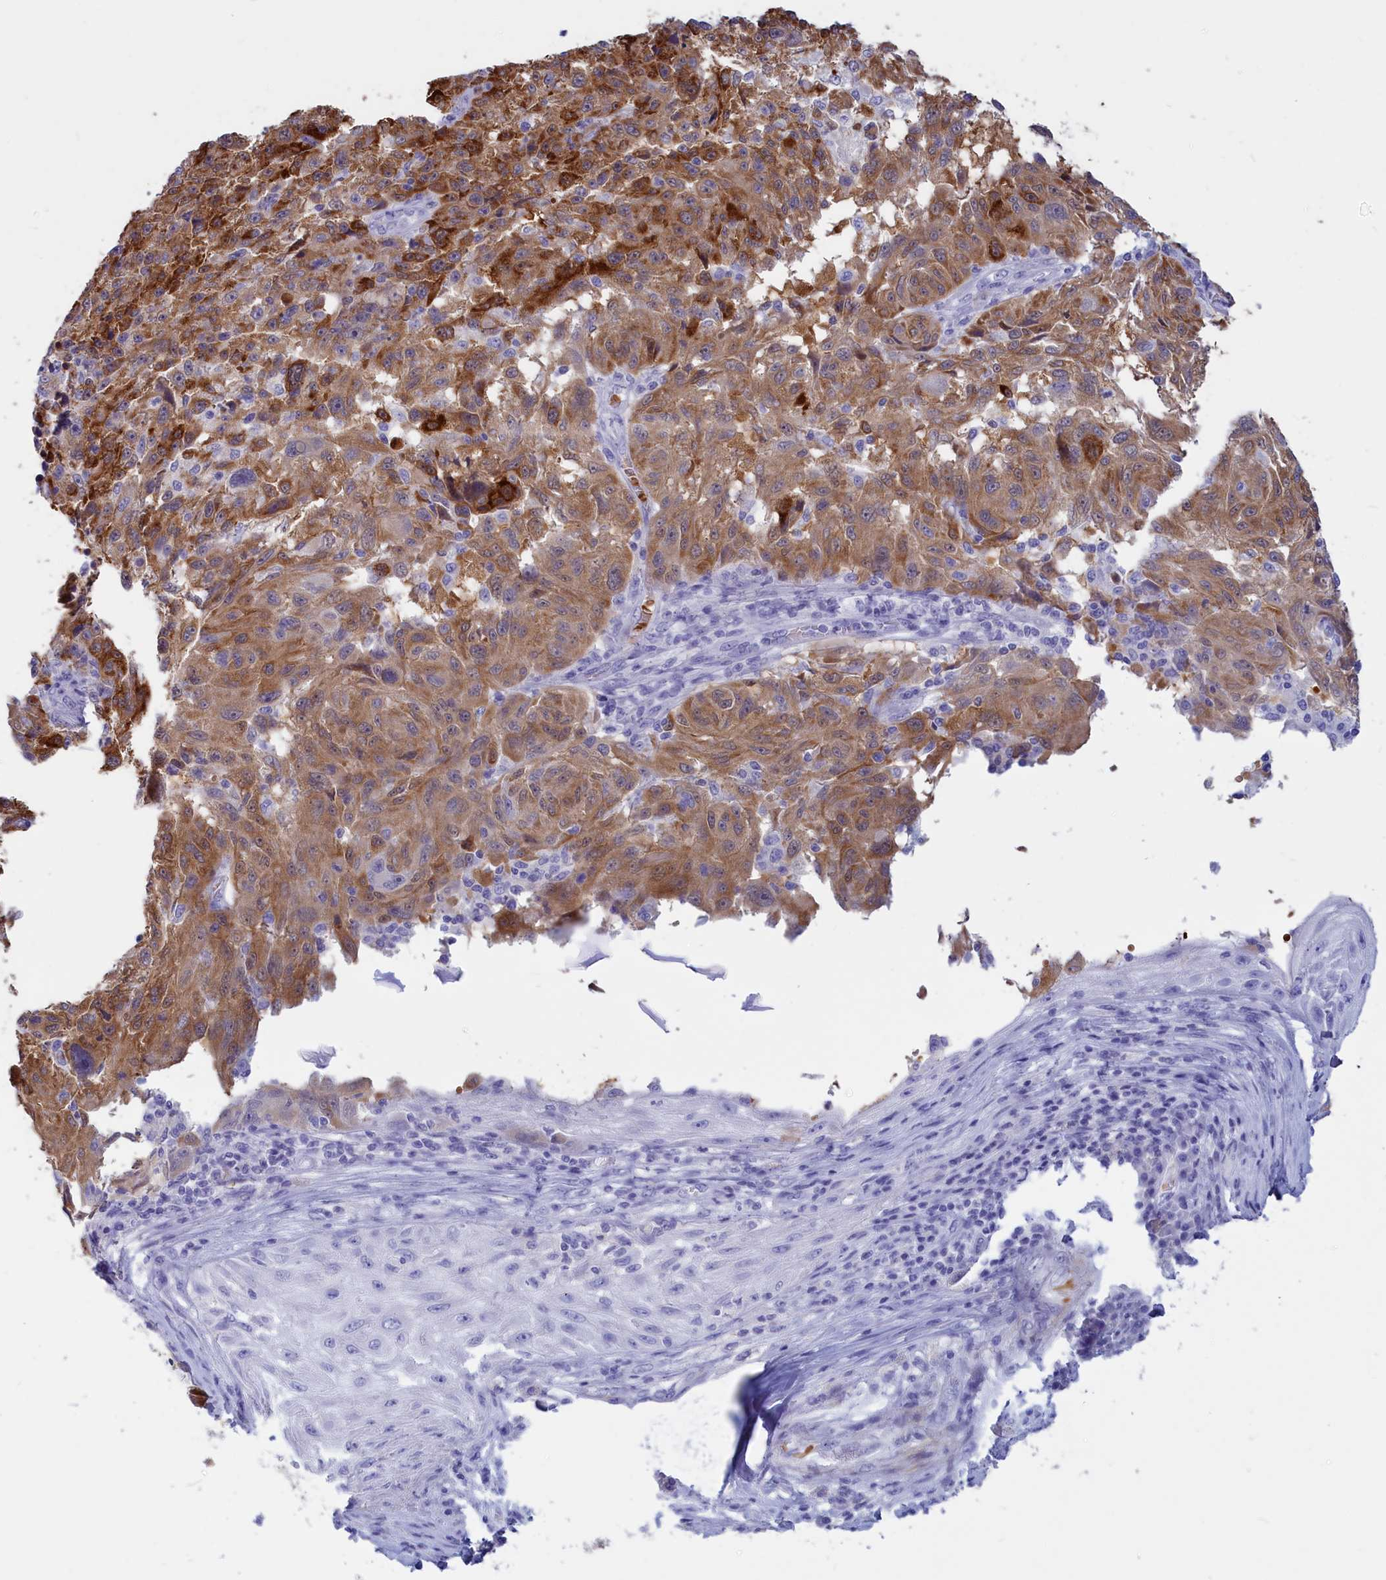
{"staining": {"intensity": "moderate", "quantity": ">75%", "location": "cytoplasmic/membranous"}, "tissue": "melanoma", "cell_type": "Tumor cells", "image_type": "cancer", "snomed": [{"axis": "morphology", "description": "Malignant melanoma, NOS"}, {"axis": "topography", "description": "Skin"}], "caption": "Human melanoma stained with a protein marker demonstrates moderate staining in tumor cells.", "gene": "GAPDHS", "patient": {"sex": "male", "age": 53}}